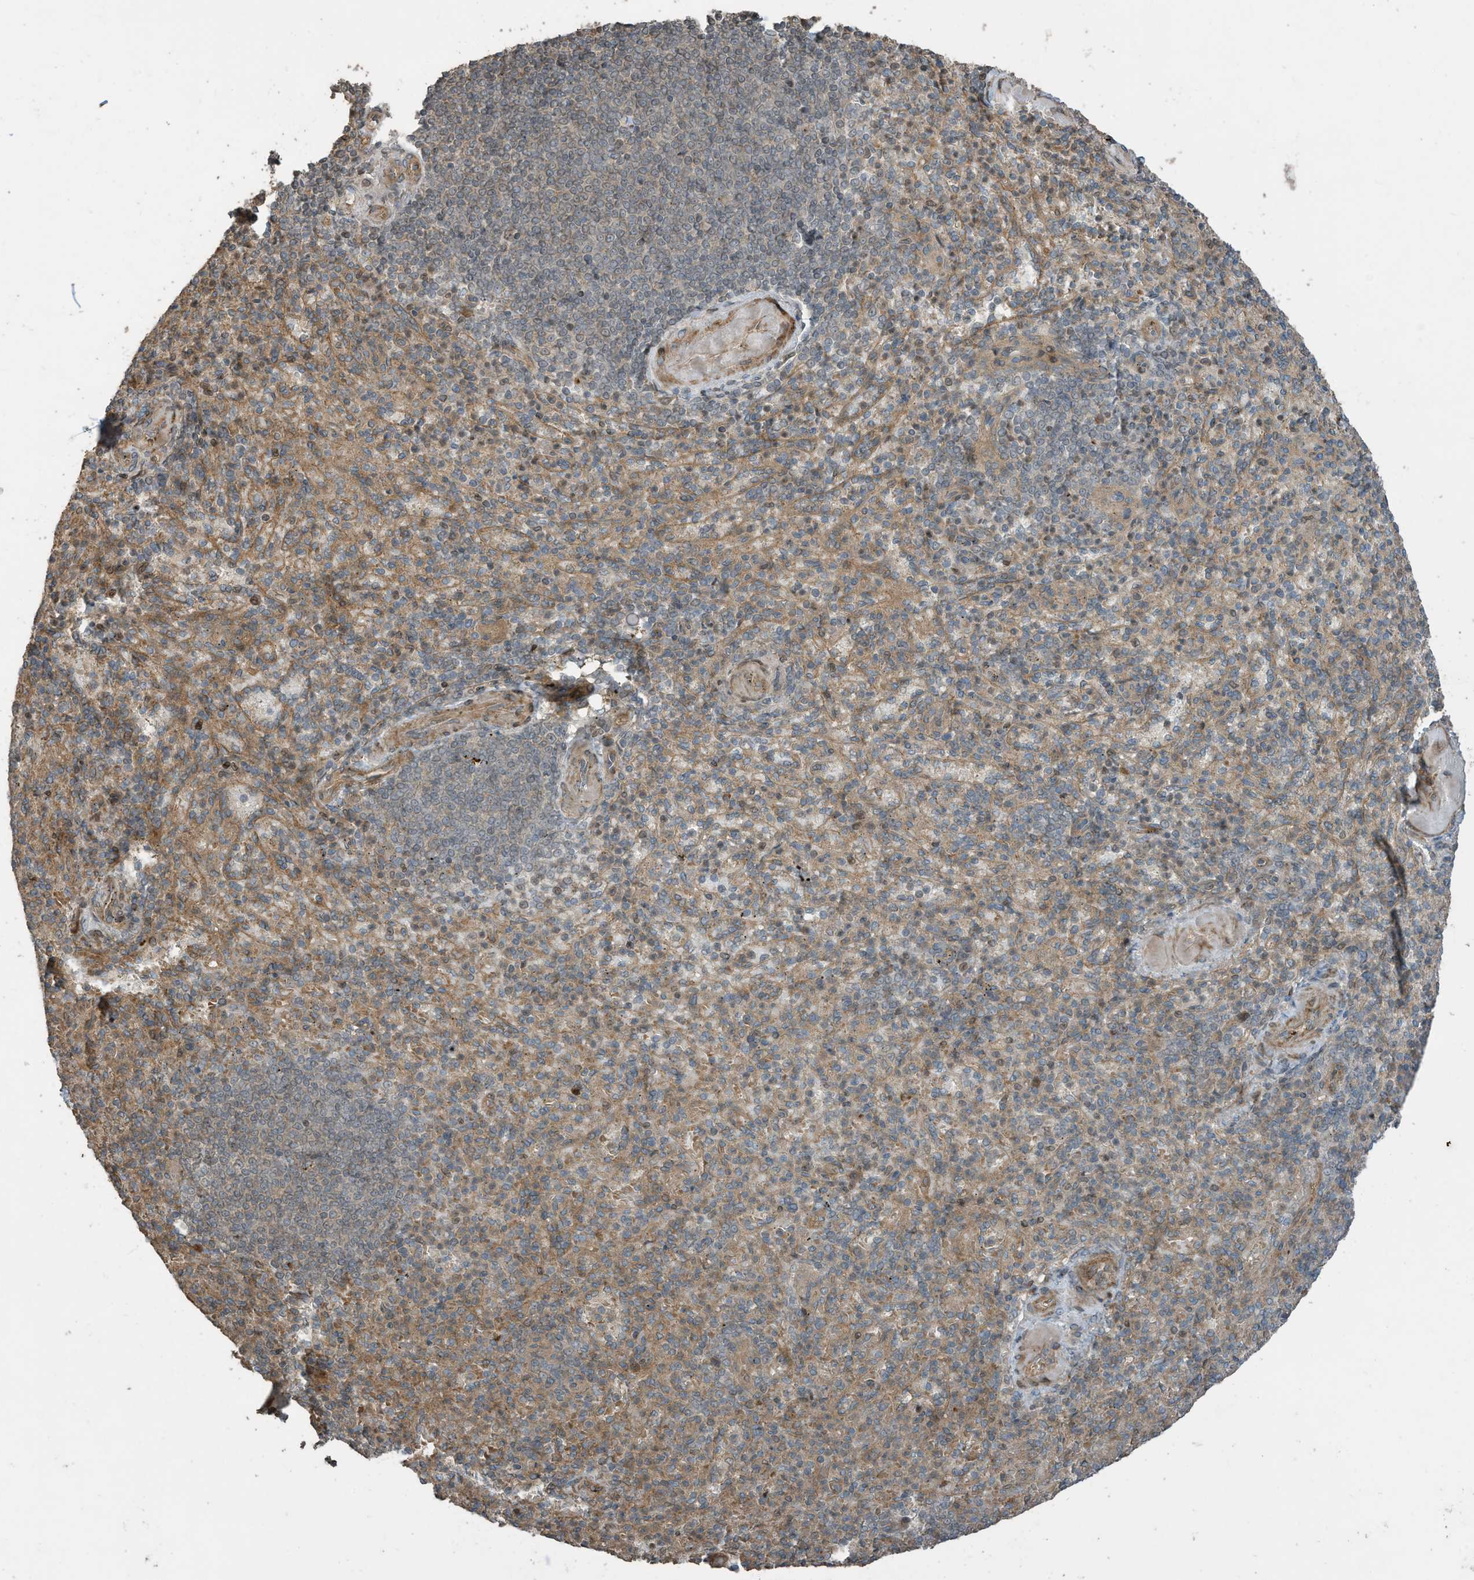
{"staining": {"intensity": "weak", "quantity": "<25%", "location": "cytoplasmic/membranous"}, "tissue": "spleen", "cell_type": "Cells in red pulp", "image_type": "normal", "snomed": [{"axis": "morphology", "description": "Normal tissue, NOS"}, {"axis": "topography", "description": "Spleen"}], "caption": "This is an IHC photomicrograph of normal spleen. There is no expression in cells in red pulp.", "gene": "ZNF653", "patient": {"sex": "female", "age": 74}}